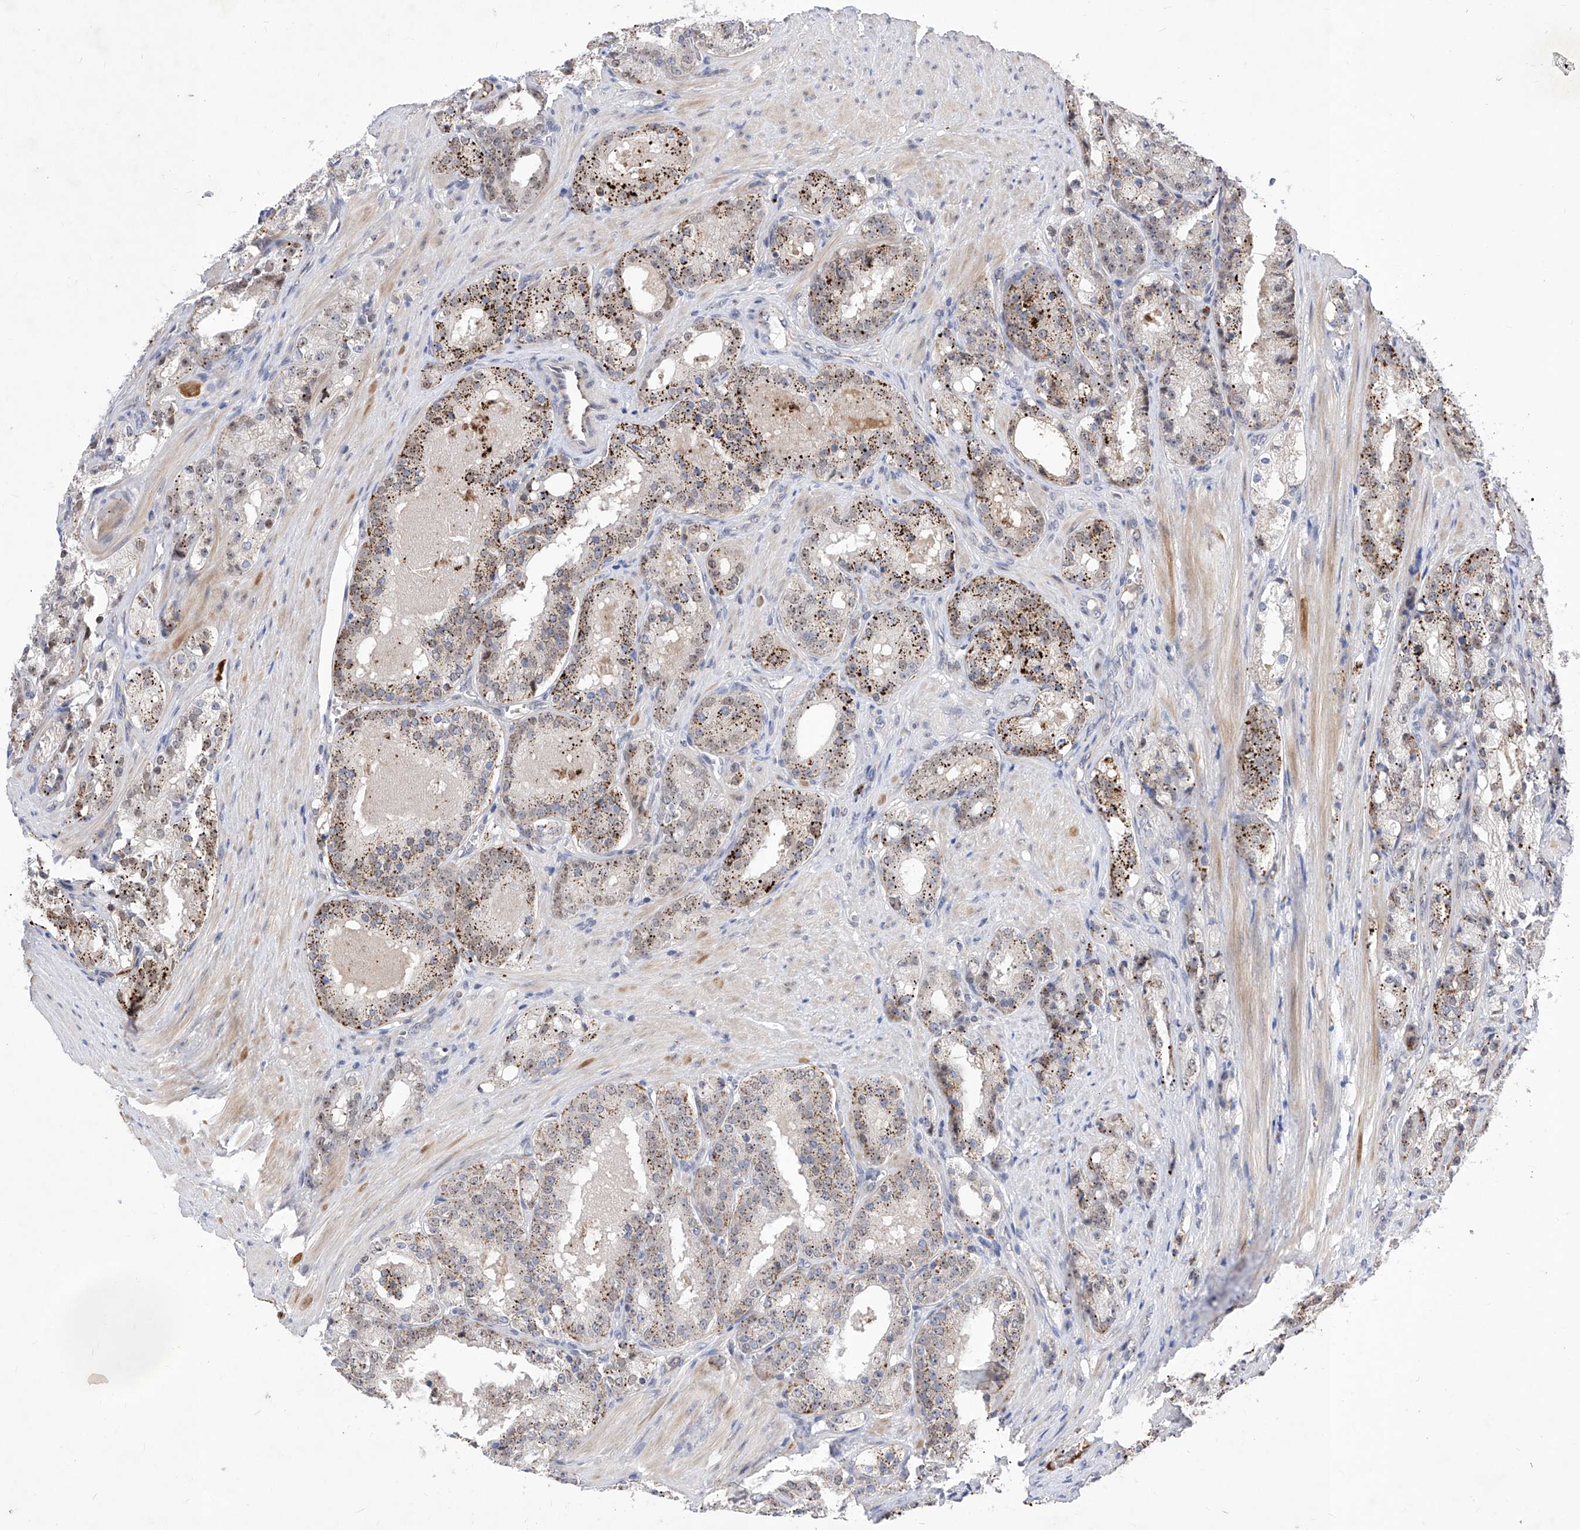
{"staining": {"intensity": "moderate", "quantity": "25%-75%", "location": "cytoplasmic/membranous"}, "tissue": "prostate cancer", "cell_type": "Tumor cells", "image_type": "cancer", "snomed": [{"axis": "morphology", "description": "Adenocarcinoma, High grade"}, {"axis": "topography", "description": "Prostate"}], "caption": "About 25%-75% of tumor cells in human prostate high-grade adenocarcinoma reveal moderate cytoplasmic/membranous protein expression as visualized by brown immunohistochemical staining.", "gene": "LGR4", "patient": {"sex": "male", "age": 60}}